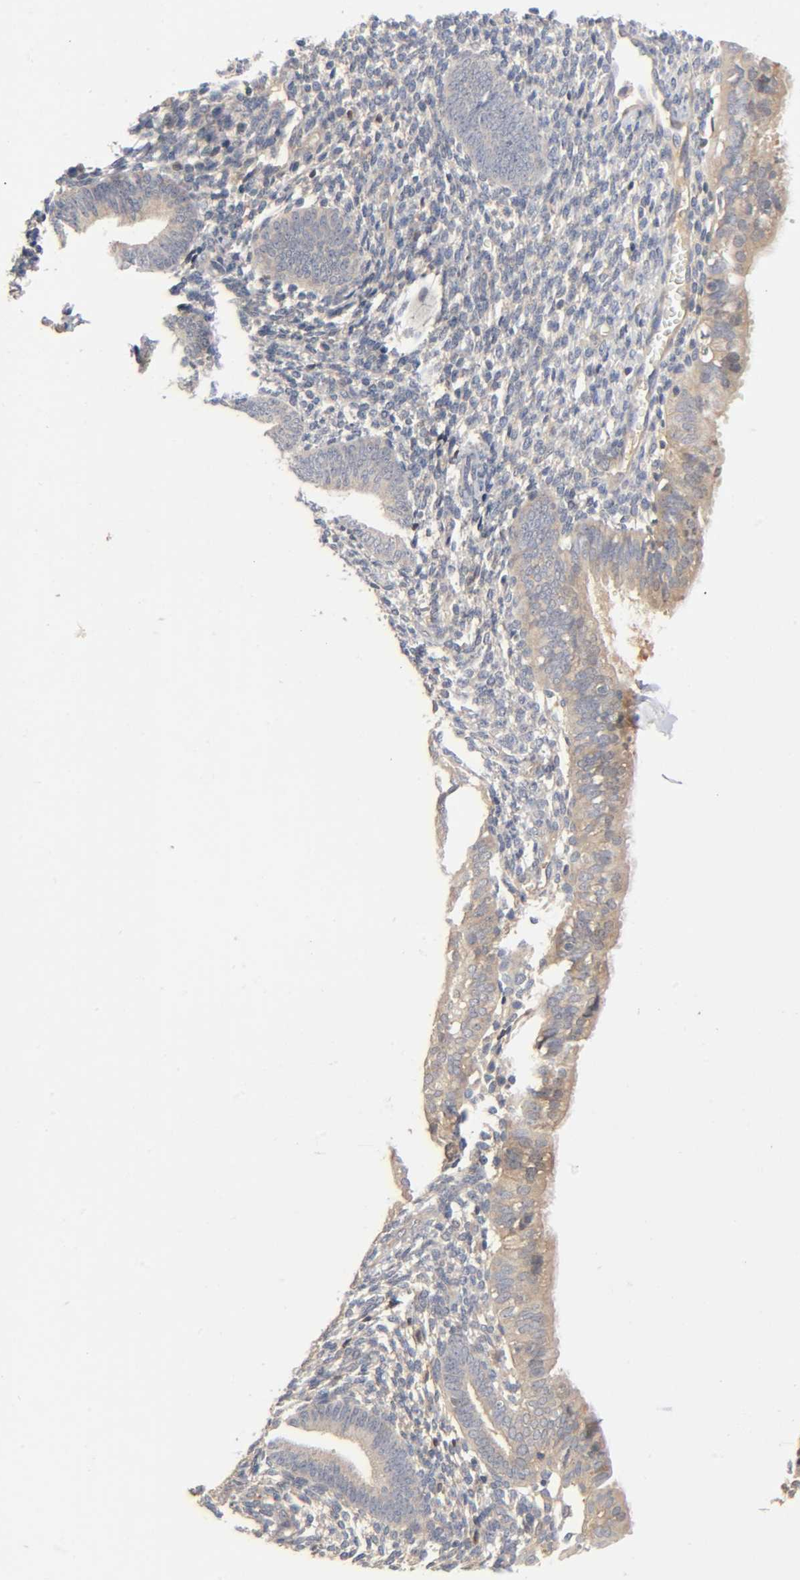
{"staining": {"intensity": "weak", "quantity": "25%-75%", "location": "cytoplasmic/membranous"}, "tissue": "endometrium", "cell_type": "Cells in endometrial stroma", "image_type": "normal", "snomed": [{"axis": "morphology", "description": "Normal tissue, NOS"}, {"axis": "topography", "description": "Smooth muscle"}, {"axis": "topography", "description": "Endometrium"}], "caption": "Cells in endometrial stroma reveal low levels of weak cytoplasmic/membranous positivity in approximately 25%-75% of cells in benign human endometrium. Nuclei are stained in blue.", "gene": "CPB2", "patient": {"sex": "female", "age": 57}}